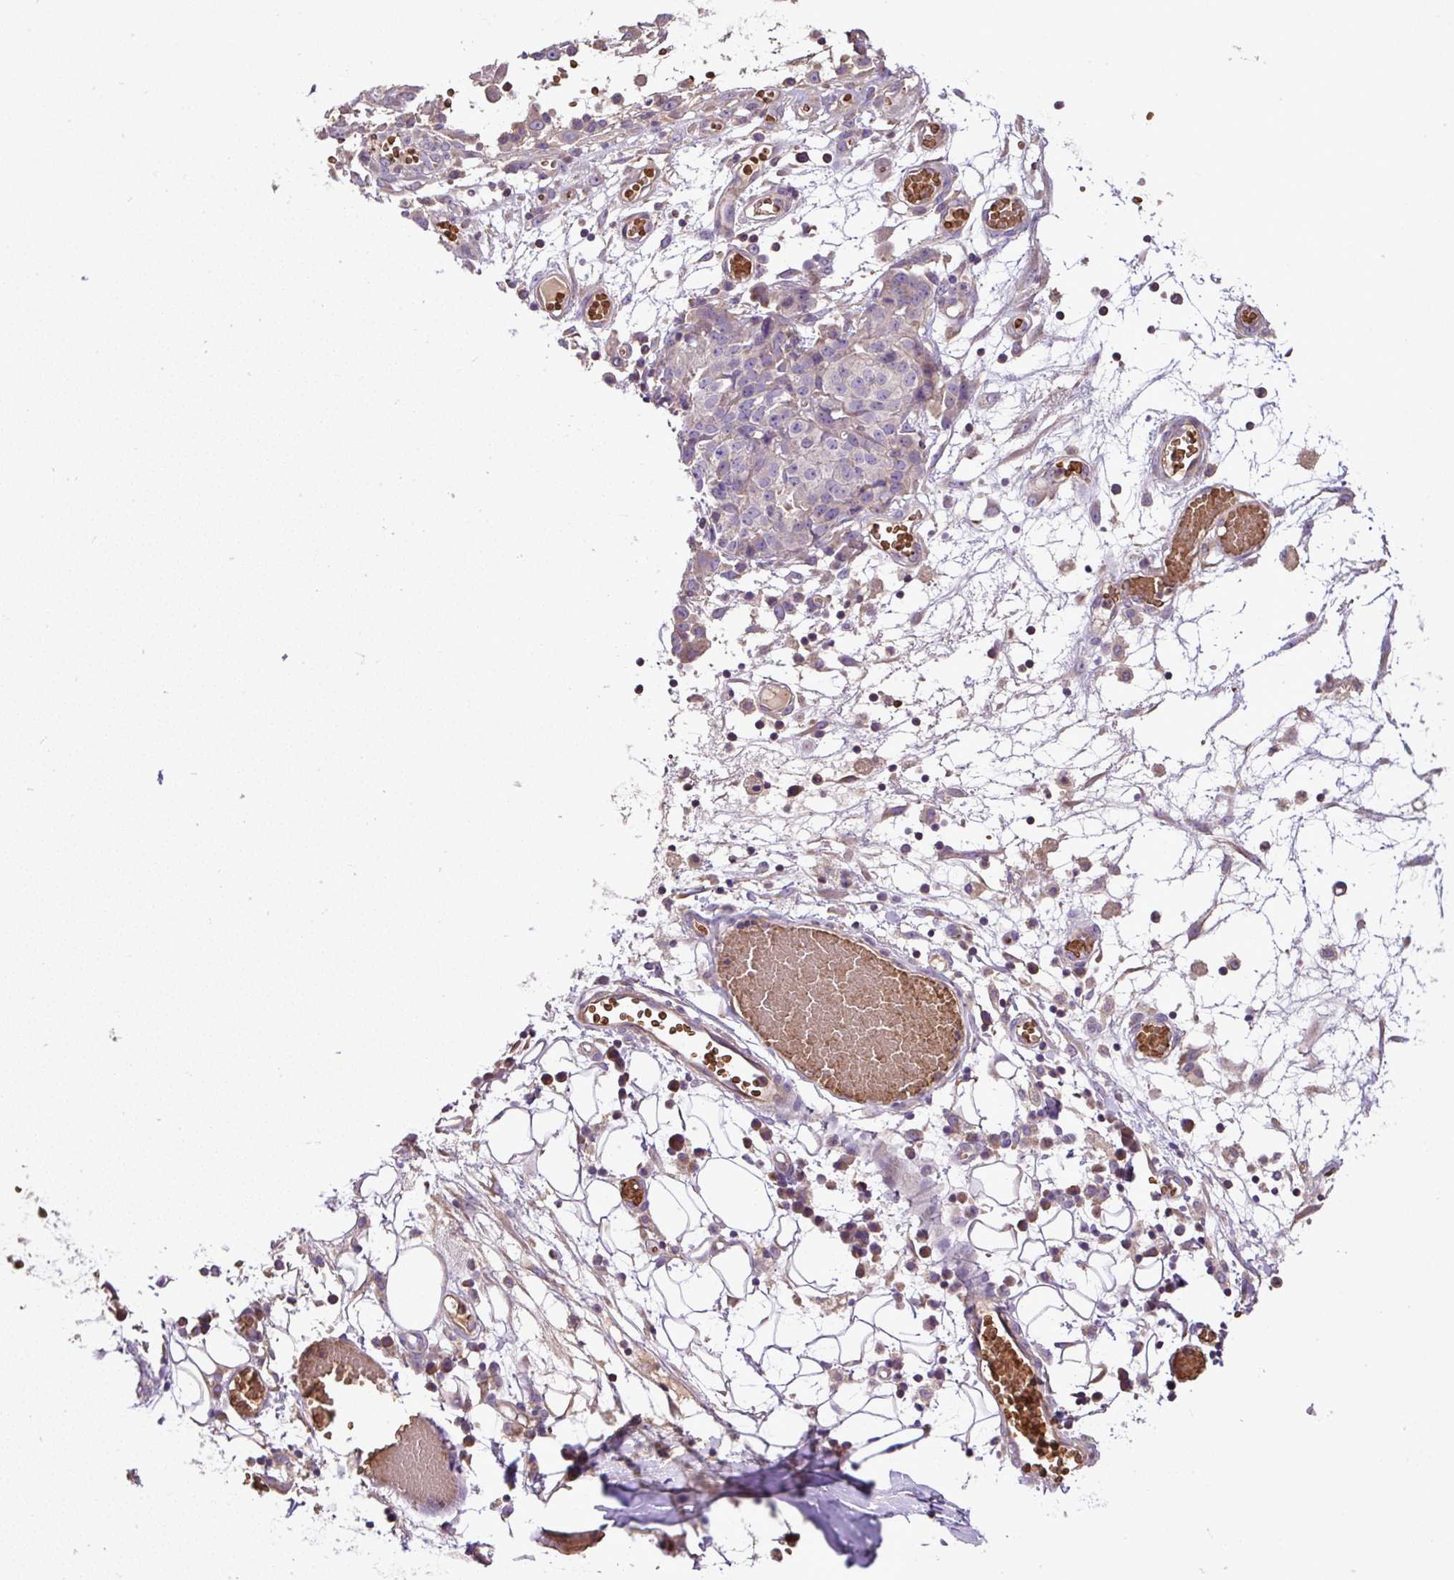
{"staining": {"intensity": "weak", "quantity": "25%-75%", "location": "cytoplasmic/membranous"}, "tissue": "ovarian cancer", "cell_type": "Tumor cells", "image_type": "cancer", "snomed": [{"axis": "morphology", "description": "Cystadenocarcinoma, serous, NOS"}, {"axis": "topography", "description": "Soft tissue"}, {"axis": "topography", "description": "Ovary"}], "caption": "Ovarian serous cystadenocarcinoma stained with immunohistochemistry (IHC) displays weak cytoplasmic/membranous positivity in about 25%-75% of tumor cells.", "gene": "CXCL13", "patient": {"sex": "female", "age": 57}}